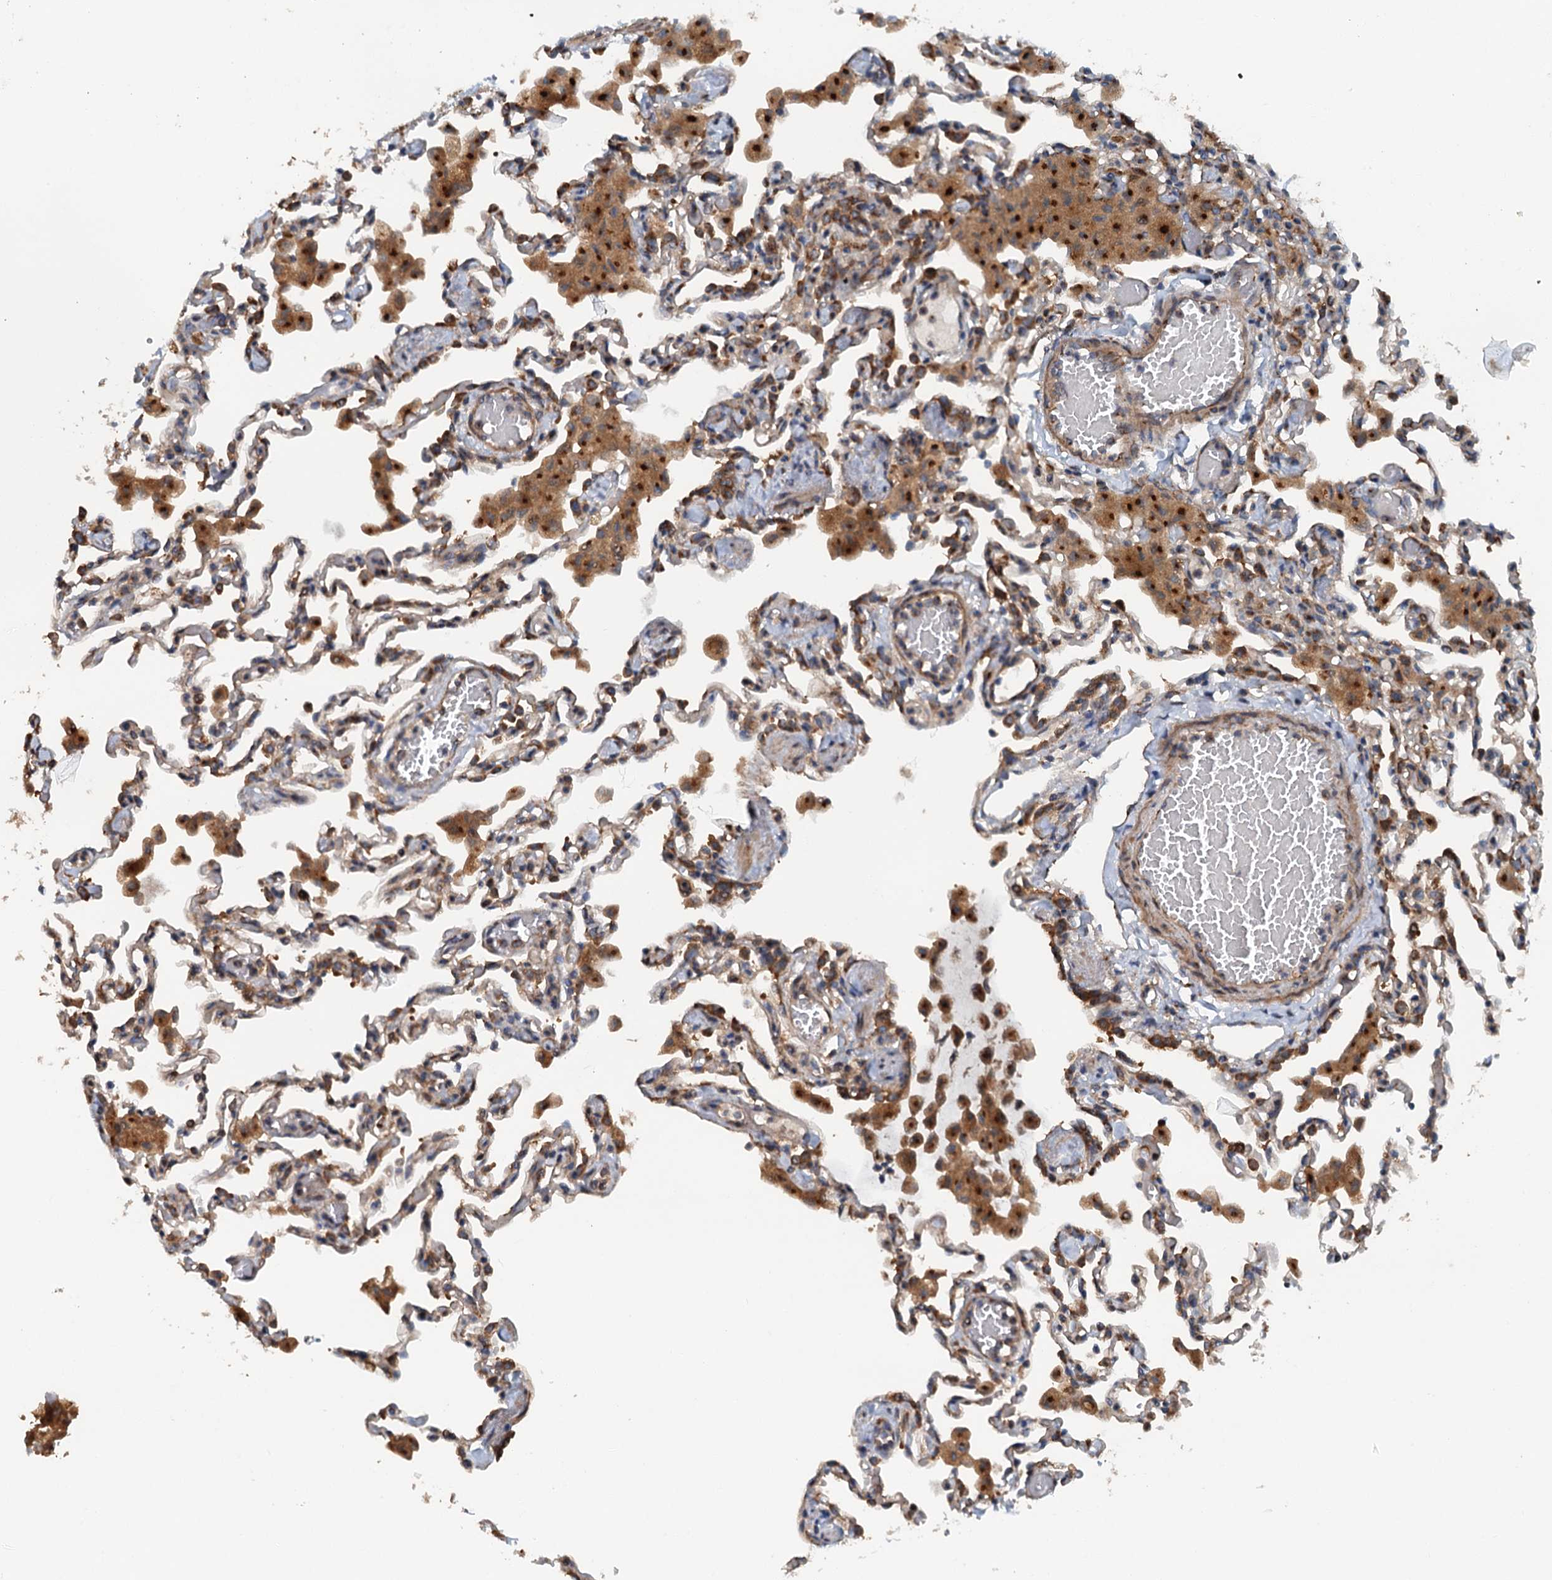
{"staining": {"intensity": "moderate", "quantity": "25%-75%", "location": "cytoplasmic/membranous"}, "tissue": "lung", "cell_type": "Alveolar cells", "image_type": "normal", "snomed": [{"axis": "morphology", "description": "Normal tissue, NOS"}, {"axis": "topography", "description": "Bronchus"}, {"axis": "topography", "description": "Lung"}], "caption": "High-magnification brightfield microscopy of benign lung stained with DAB (brown) and counterstained with hematoxylin (blue). alveolar cells exhibit moderate cytoplasmic/membranous positivity is present in about25%-75% of cells.", "gene": "COG3", "patient": {"sex": "female", "age": 49}}